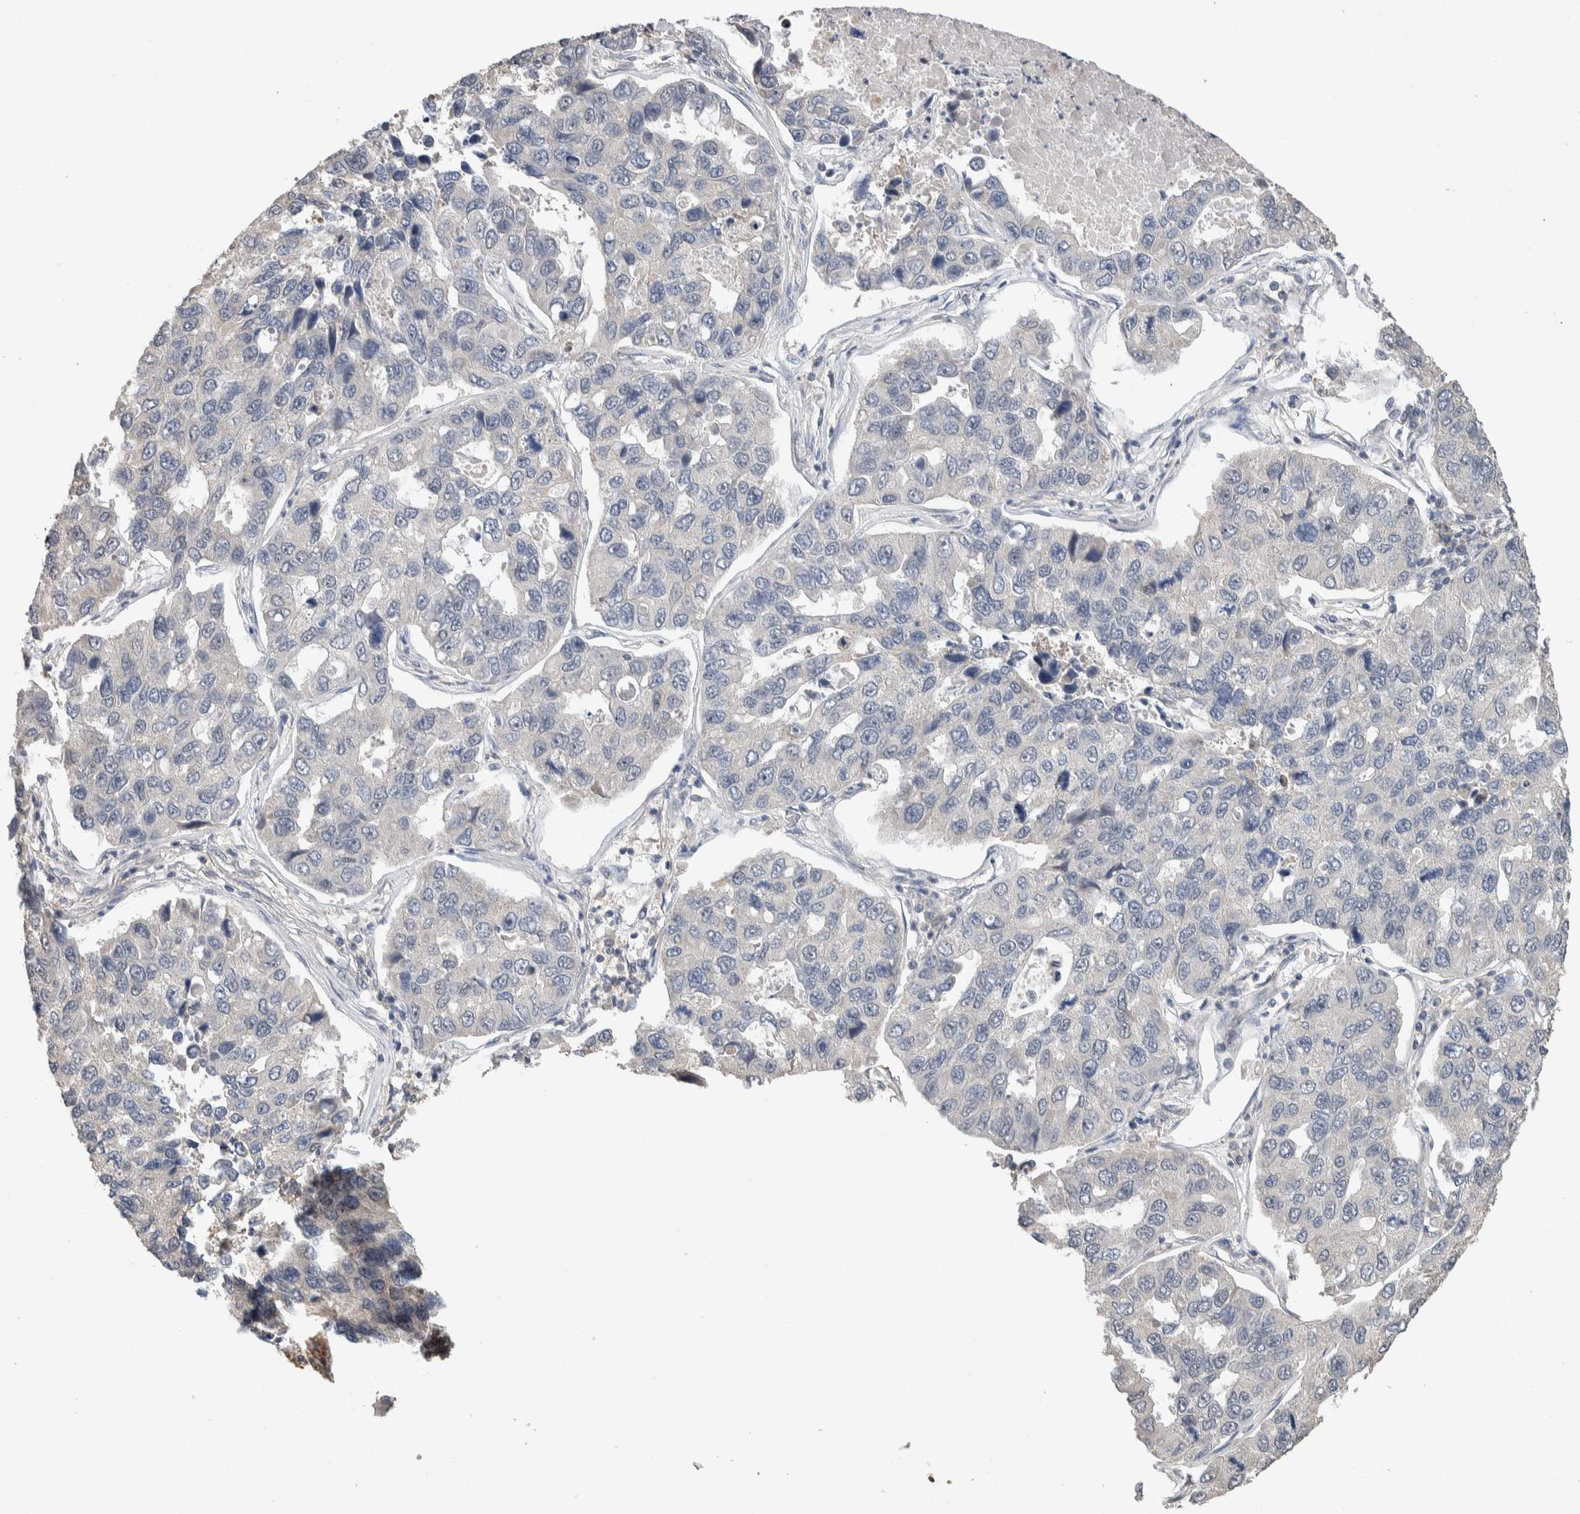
{"staining": {"intensity": "negative", "quantity": "none", "location": "none"}, "tissue": "lung cancer", "cell_type": "Tumor cells", "image_type": "cancer", "snomed": [{"axis": "morphology", "description": "Adenocarcinoma, NOS"}, {"axis": "topography", "description": "Lung"}], "caption": "Human lung cancer stained for a protein using immunohistochemistry (IHC) exhibits no expression in tumor cells.", "gene": "CYSRT1", "patient": {"sex": "male", "age": 64}}